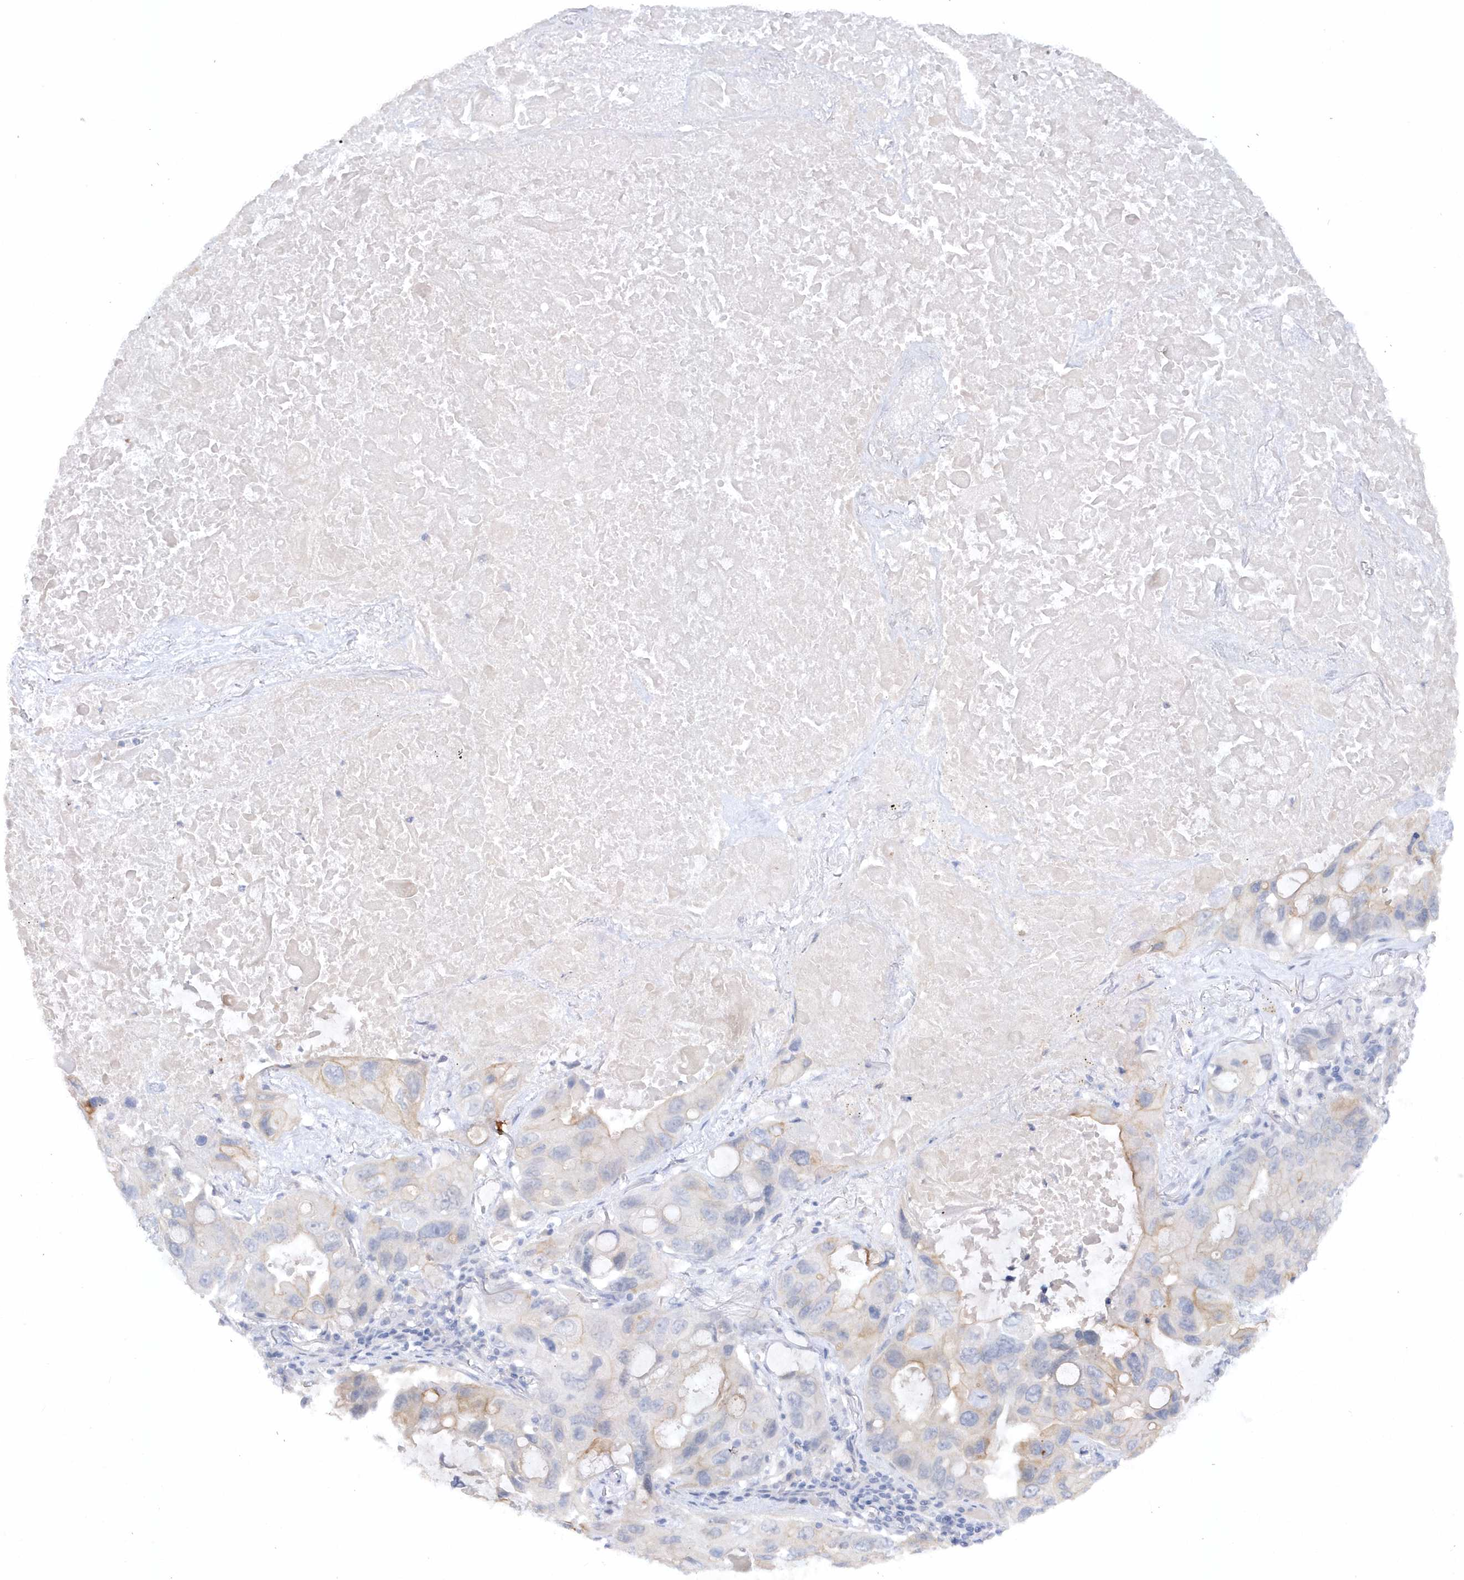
{"staining": {"intensity": "moderate", "quantity": "<25%", "location": "cytoplasmic/membranous"}, "tissue": "lung cancer", "cell_type": "Tumor cells", "image_type": "cancer", "snomed": [{"axis": "morphology", "description": "Squamous cell carcinoma, NOS"}, {"axis": "topography", "description": "Lung"}], "caption": "Tumor cells show moderate cytoplasmic/membranous staining in approximately <25% of cells in lung squamous cell carcinoma. (DAB IHC, brown staining for protein, blue staining for nuclei).", "gene": "RPE", "patient": {"sex": "female", "age": 73}}